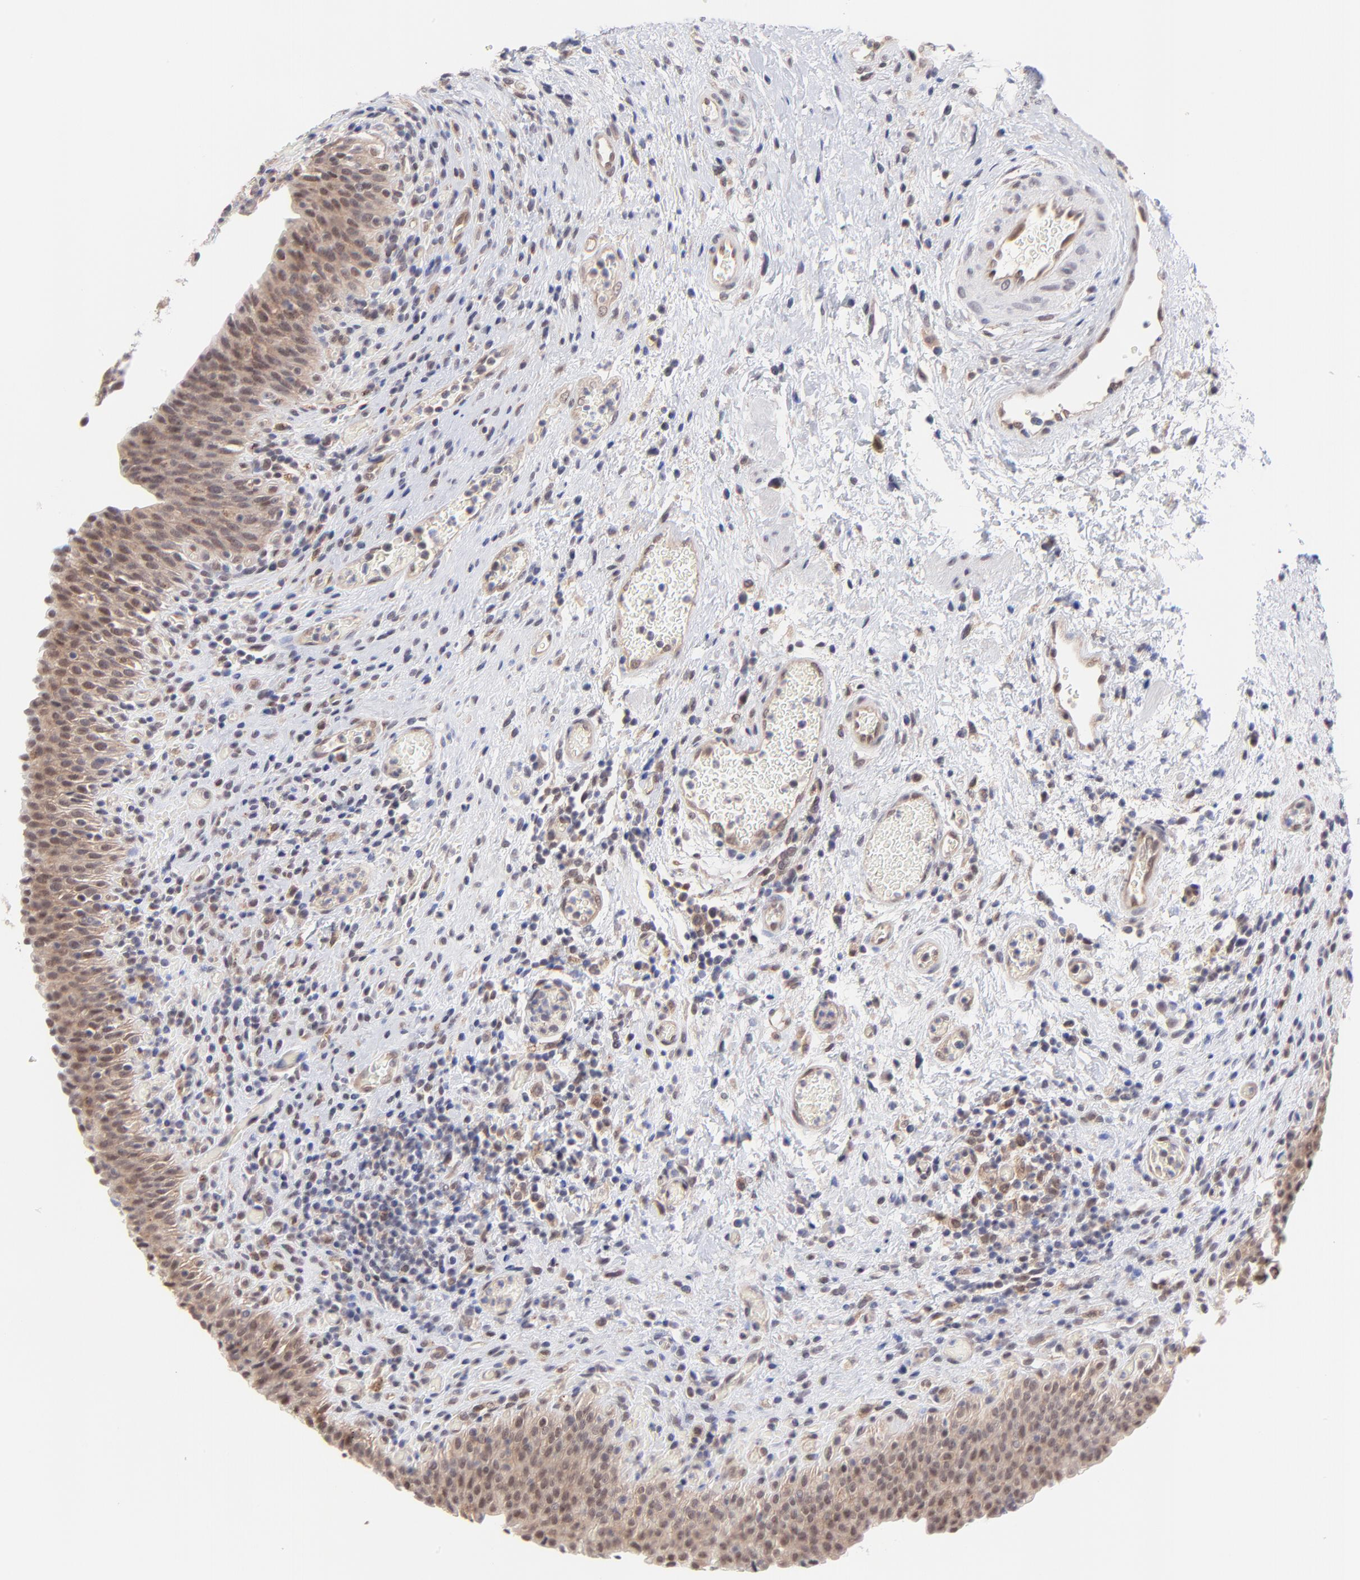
{"staining": {"intensity": "weak", "quantity": ">75%", "location": "cytoplasmic/membranous"}, "tissue": "urinary bladder", "cell_type": "Urothelial cells", "image_type": "normal", "snomed": [{"axis": "morphology", "description": "Normal tissue, NOS"}, {"axis": "morphology", "description": "Urothelial carcinoma, High grade"}, {"axis": "topography", "description": "Urinary bladder"}], "caption": "Immunohistochemistry (IHC) histopathology image of unremarkable urinary bladder: urinary bladder stained using immunohistochemistry shows low levels of weak protein expression localized specifically in the cytoplasmic/membranous of urothelial cells, appearing as a cytoplasmic/membranous brown color.", "gene": "ZNF747", "patient": {"sex": "male", "age": 51}}